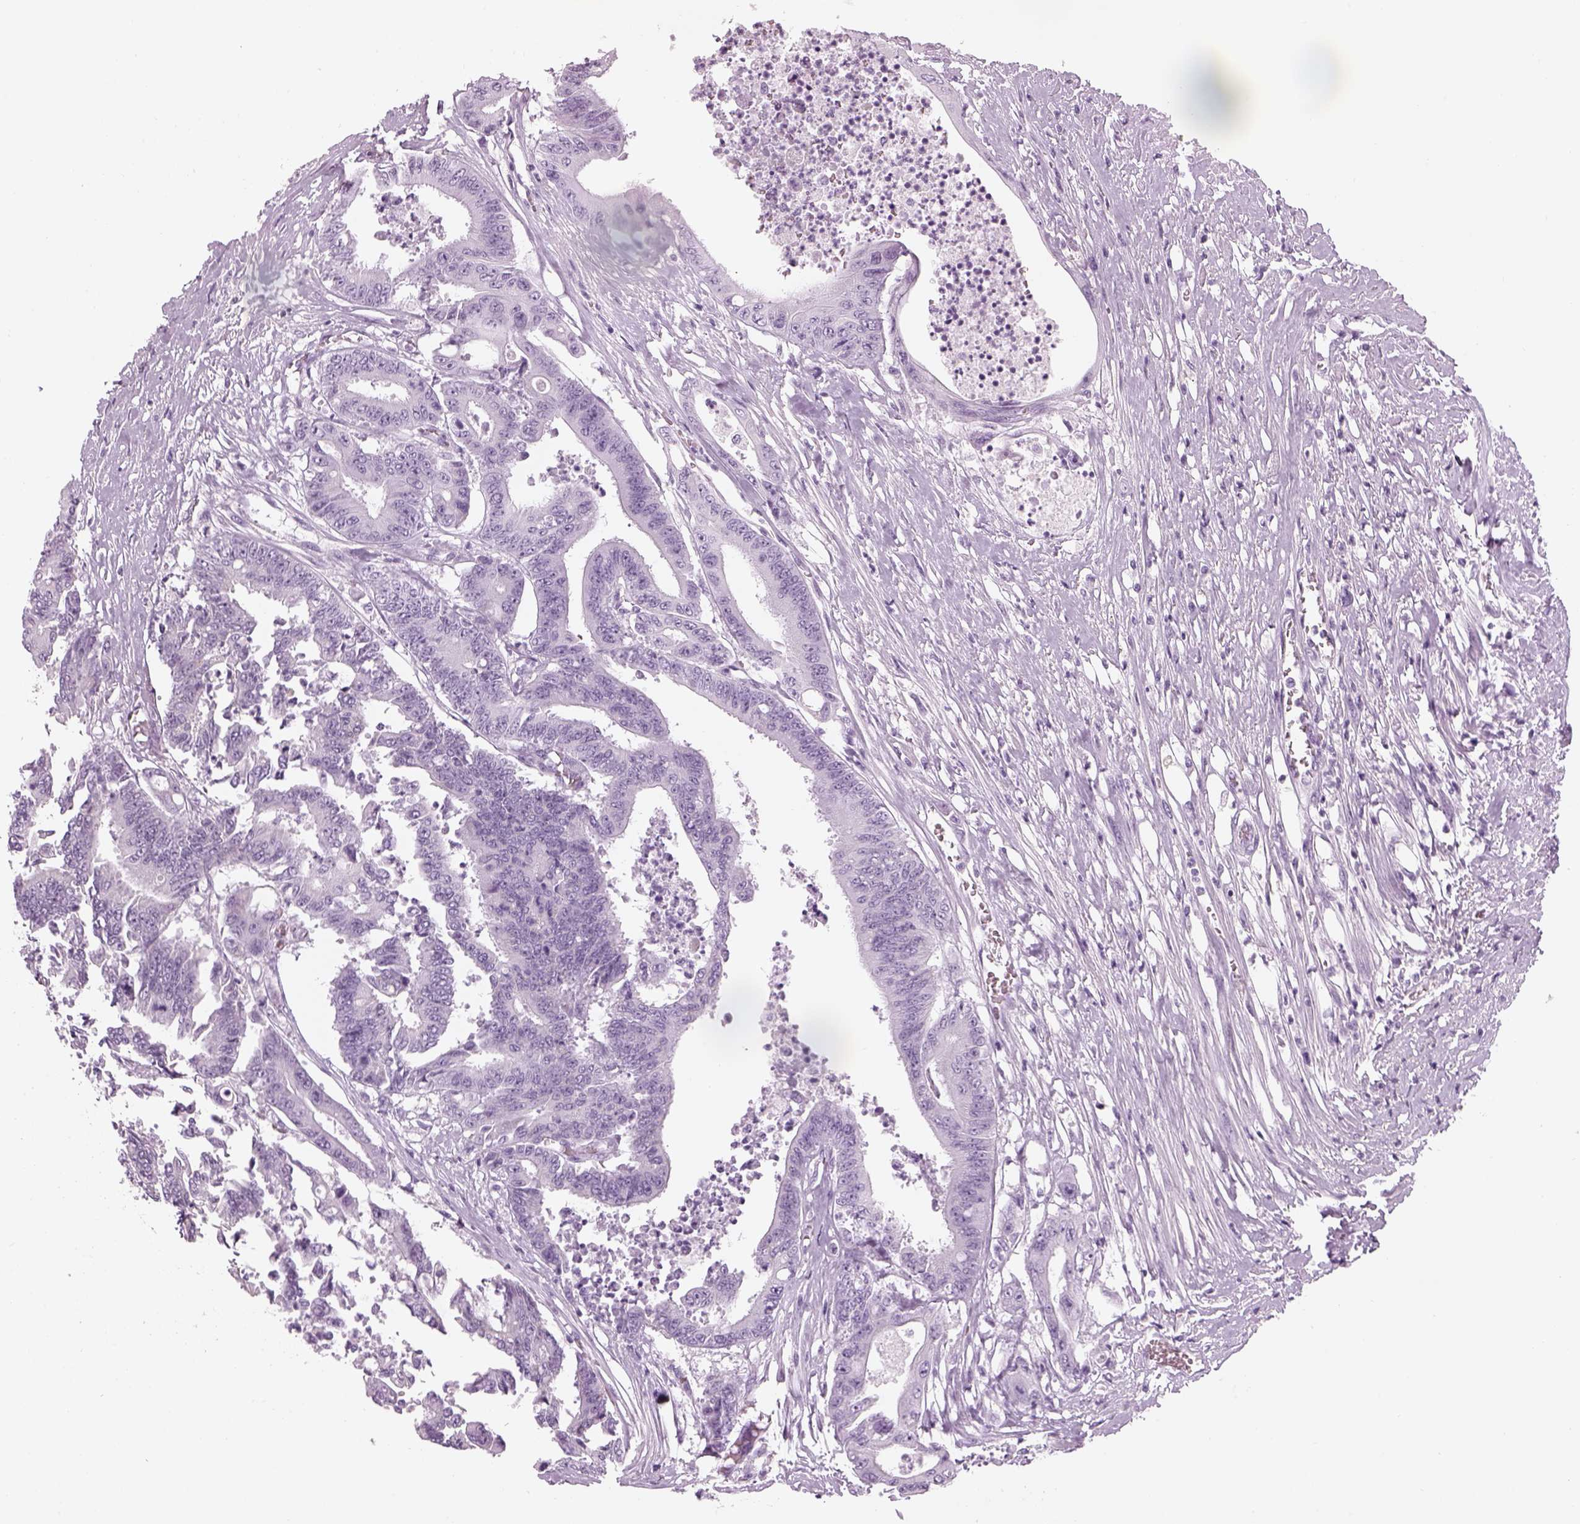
{"staining": {"intensity": "negative", "quantity": "none", "location": "none"}, "tissue": "colorectal cancer", "cell_type": "Tumor cells", "image_type": "cancer", "snomed": [{"axis": "morphology", "description": "Adenocarcinoma, NOS"}, {"axis": "topography", "description": "Rectum"}], "caption": "Tumor cells show no significant expression in colorectal cancer.", "gene": "SAG", "patient": {"sex": "male", "age": 54}}